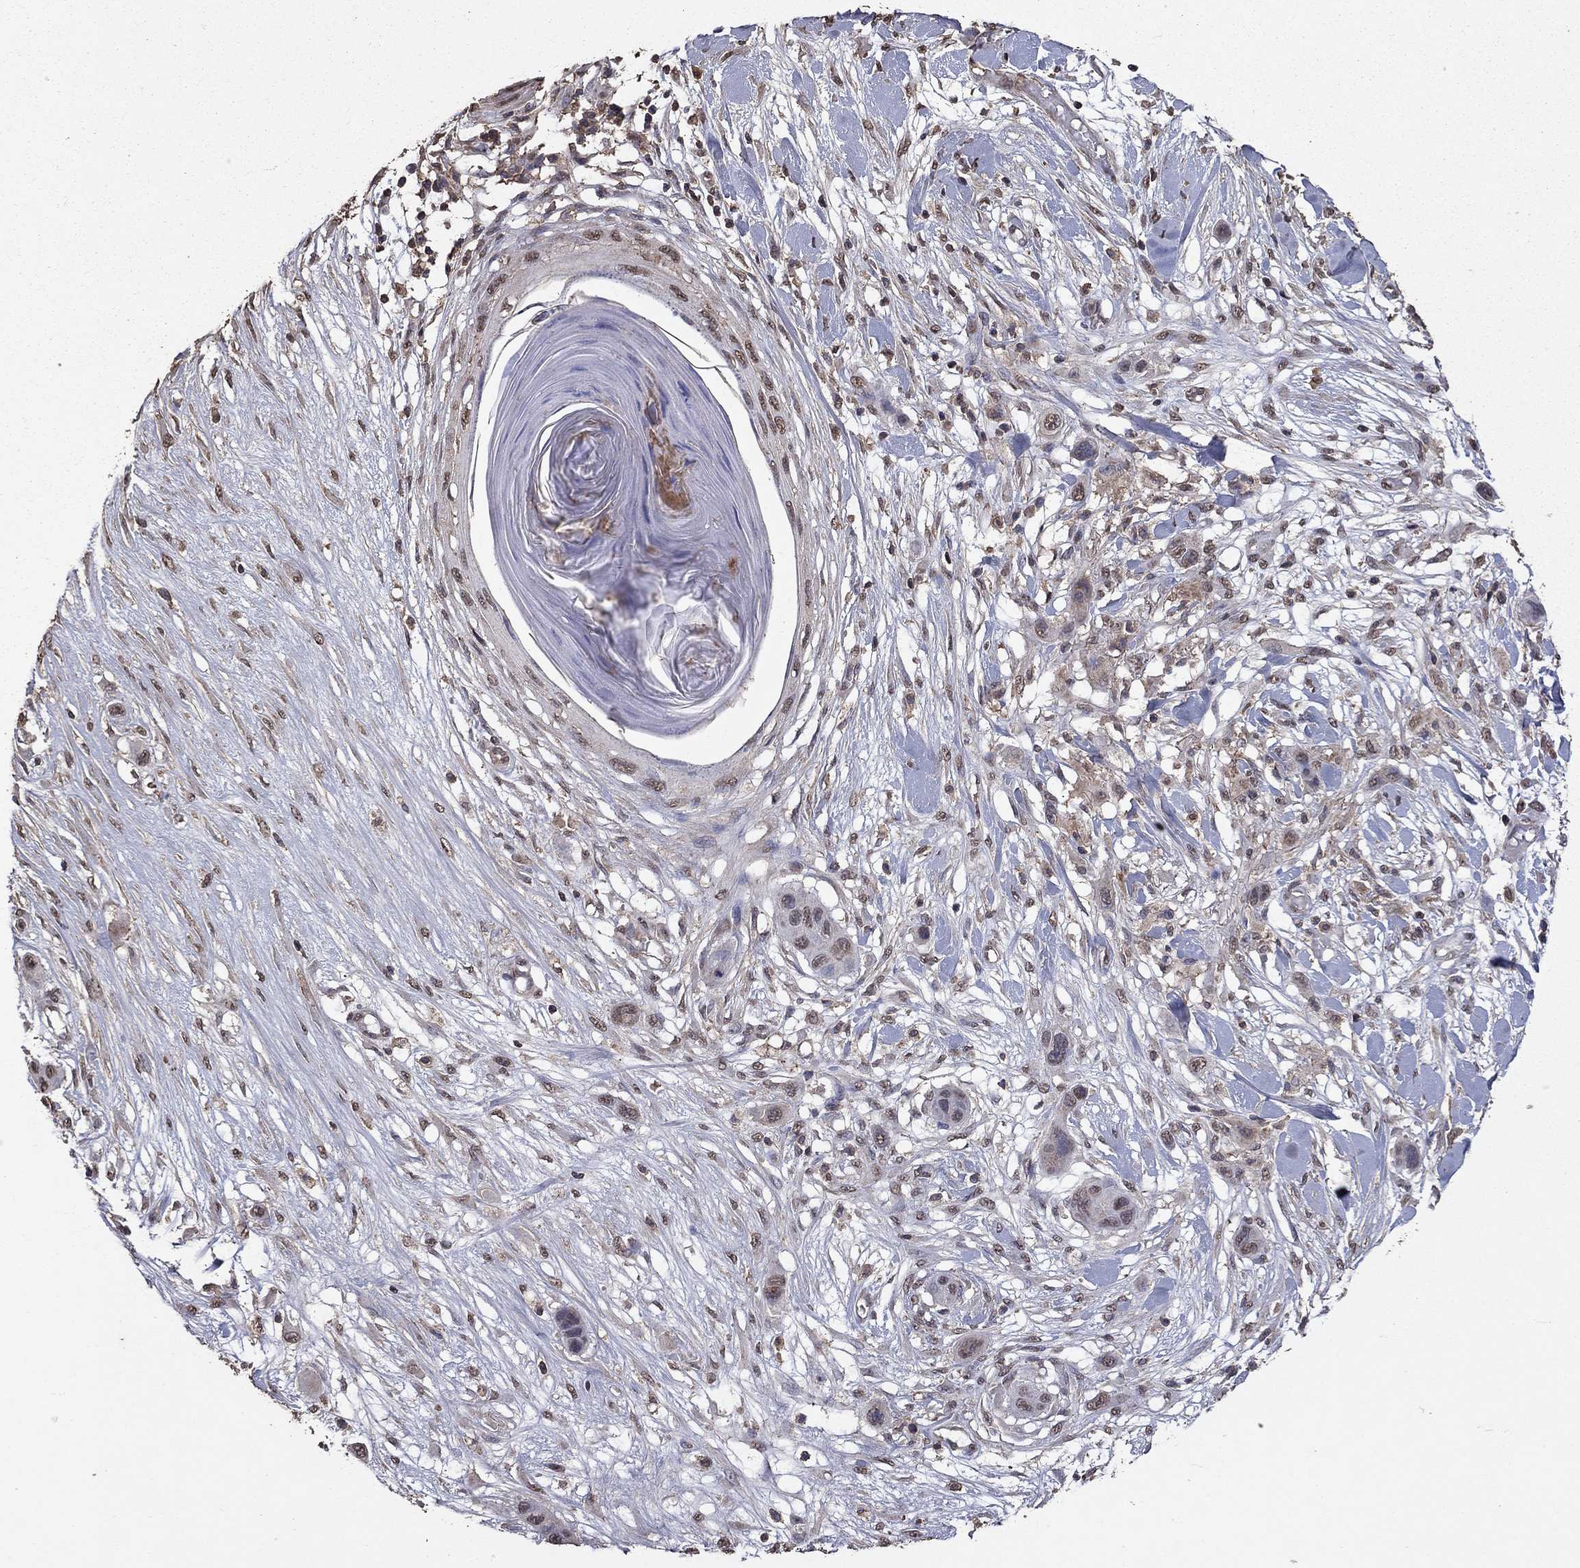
{"staining": {"intensity": "negative", "quantity": "none", "location": "none"}, "tissue": "skin cancer", "cell_type": "Tumor cells", "image_type": "cancer", "snomed": [{"axis": "morphology", "description": "Squamous cell carcinoma, NOS"}, {"axis": "topography", "description": "Skin"}], "caption": "High power microscopy micrograph of an IHC image of squamous cell carcinoma (skin), revealing no significant staining in tumor cells.", "gene": "SERPINA5", "patient": {"sex": "male", "age": 79}}